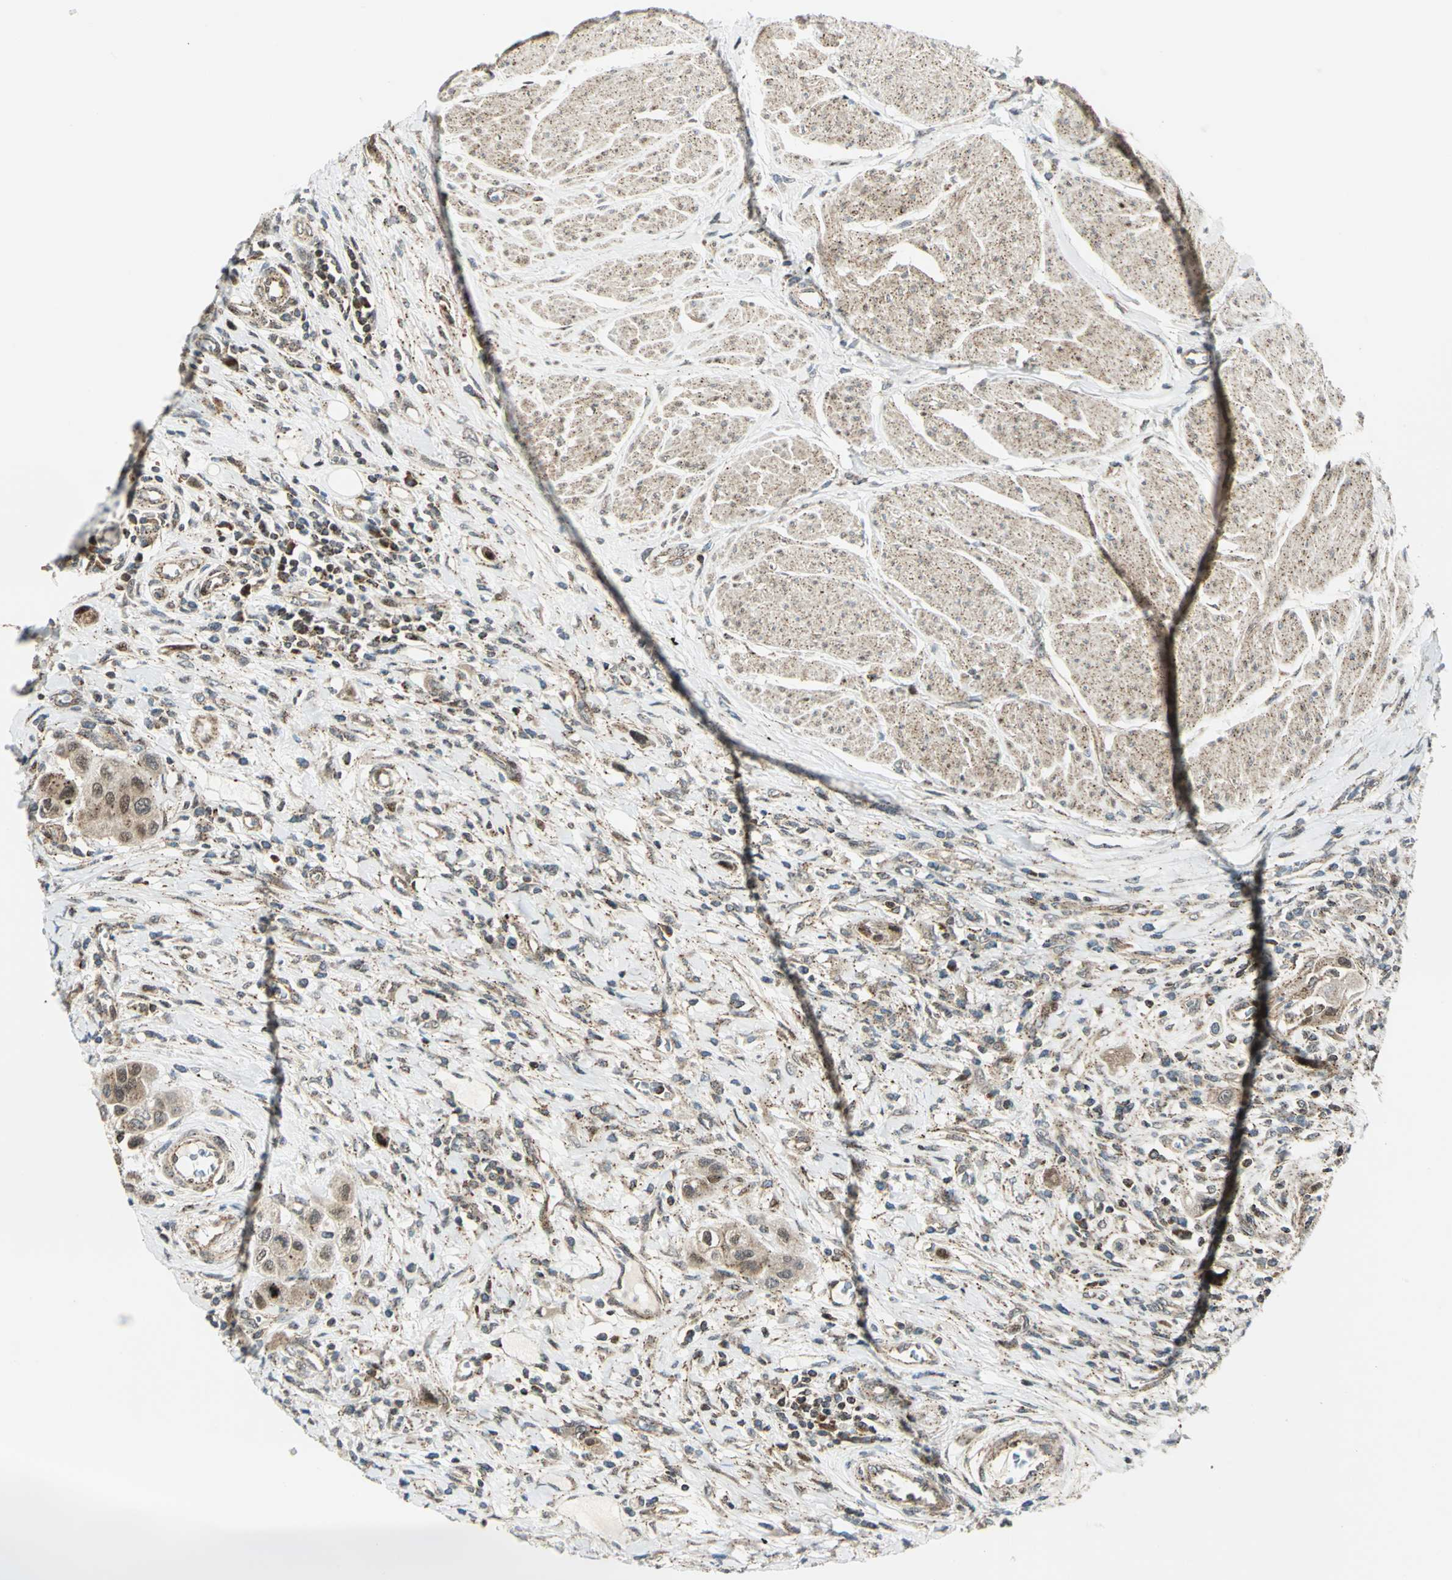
{"staining": {"intensity": "moderate", "quantity": ">75%", "location": "cytoplasmic/membranous,nuclear"}, "tissue": "urothelial cancer", "cell_type": "Tumor cells", "image_type": "cancer", "snomed": [{"axis": "morphology", "description": "Urothelial carcinoma, High grade"}, {"axis": "topography", "description": "Urinary bladder"}], "caption": "There is medium levels of moderate cytoplasmic/membranous and nuclear positivity in tumor cells of urothelial cancer, as demonstrated by immunohistochemical staining (brown color).", "gene": "ATP6V1A", "patient": {"sex": "male", "age": 50}}